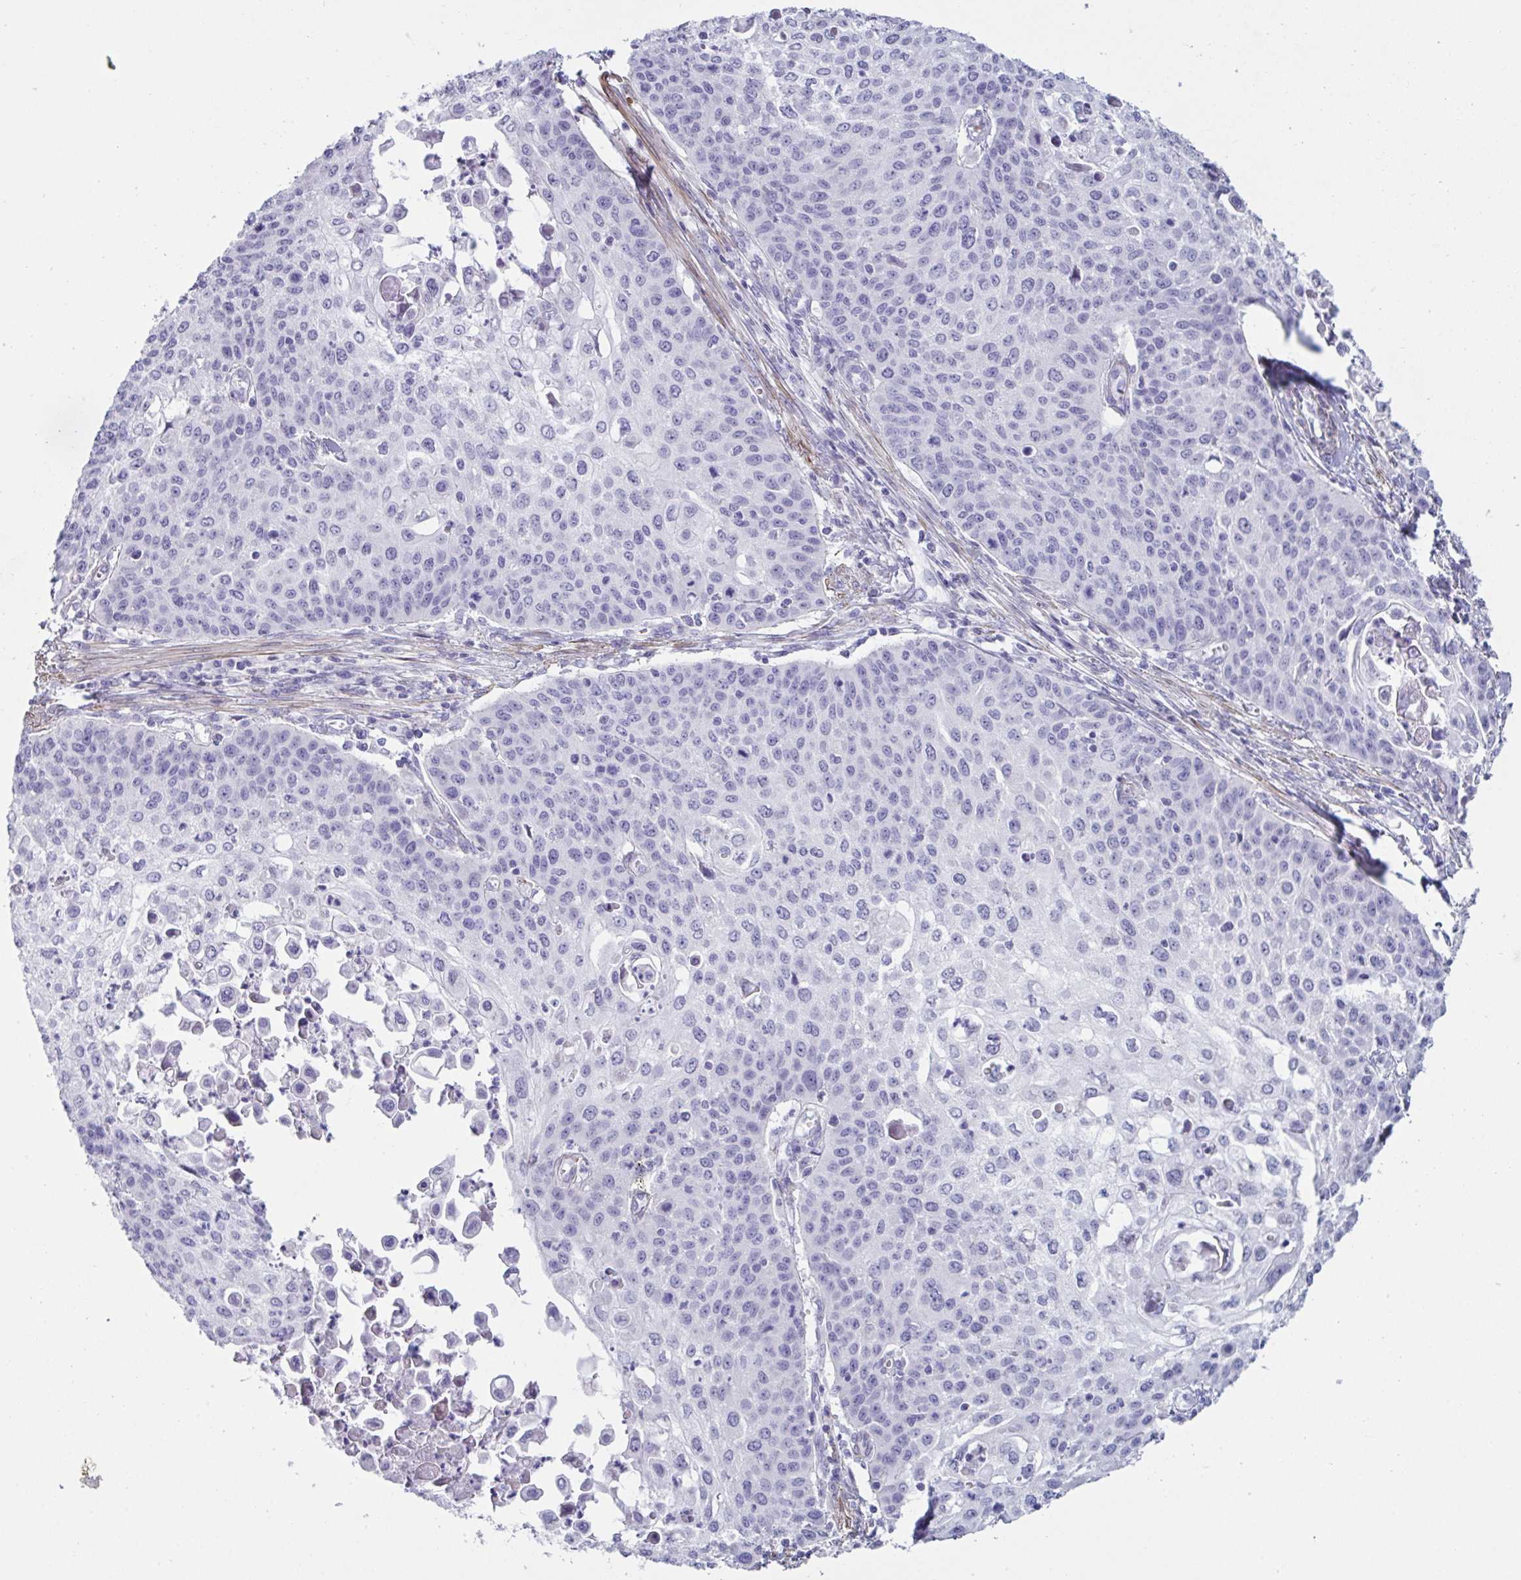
{"staining": {"intensity": "negative", "quantity": "none", "location": "none"}, "tissue": "cervical cancer", "cell_type": "Tumor cells", "image_type": "cancer", "snomed": [{"axis": "morphology", "description": "Squamous cell carcinoma, NOS"}, {"axis": "topography", "description": "Cervix"}], "caption": "Immunohistochemical staining of cervical squamous cell carcinoma demonstrates no significant expression in tumor cells.", "gene": "OR5P3", "patient": {"sex": "female", "age": 65}}